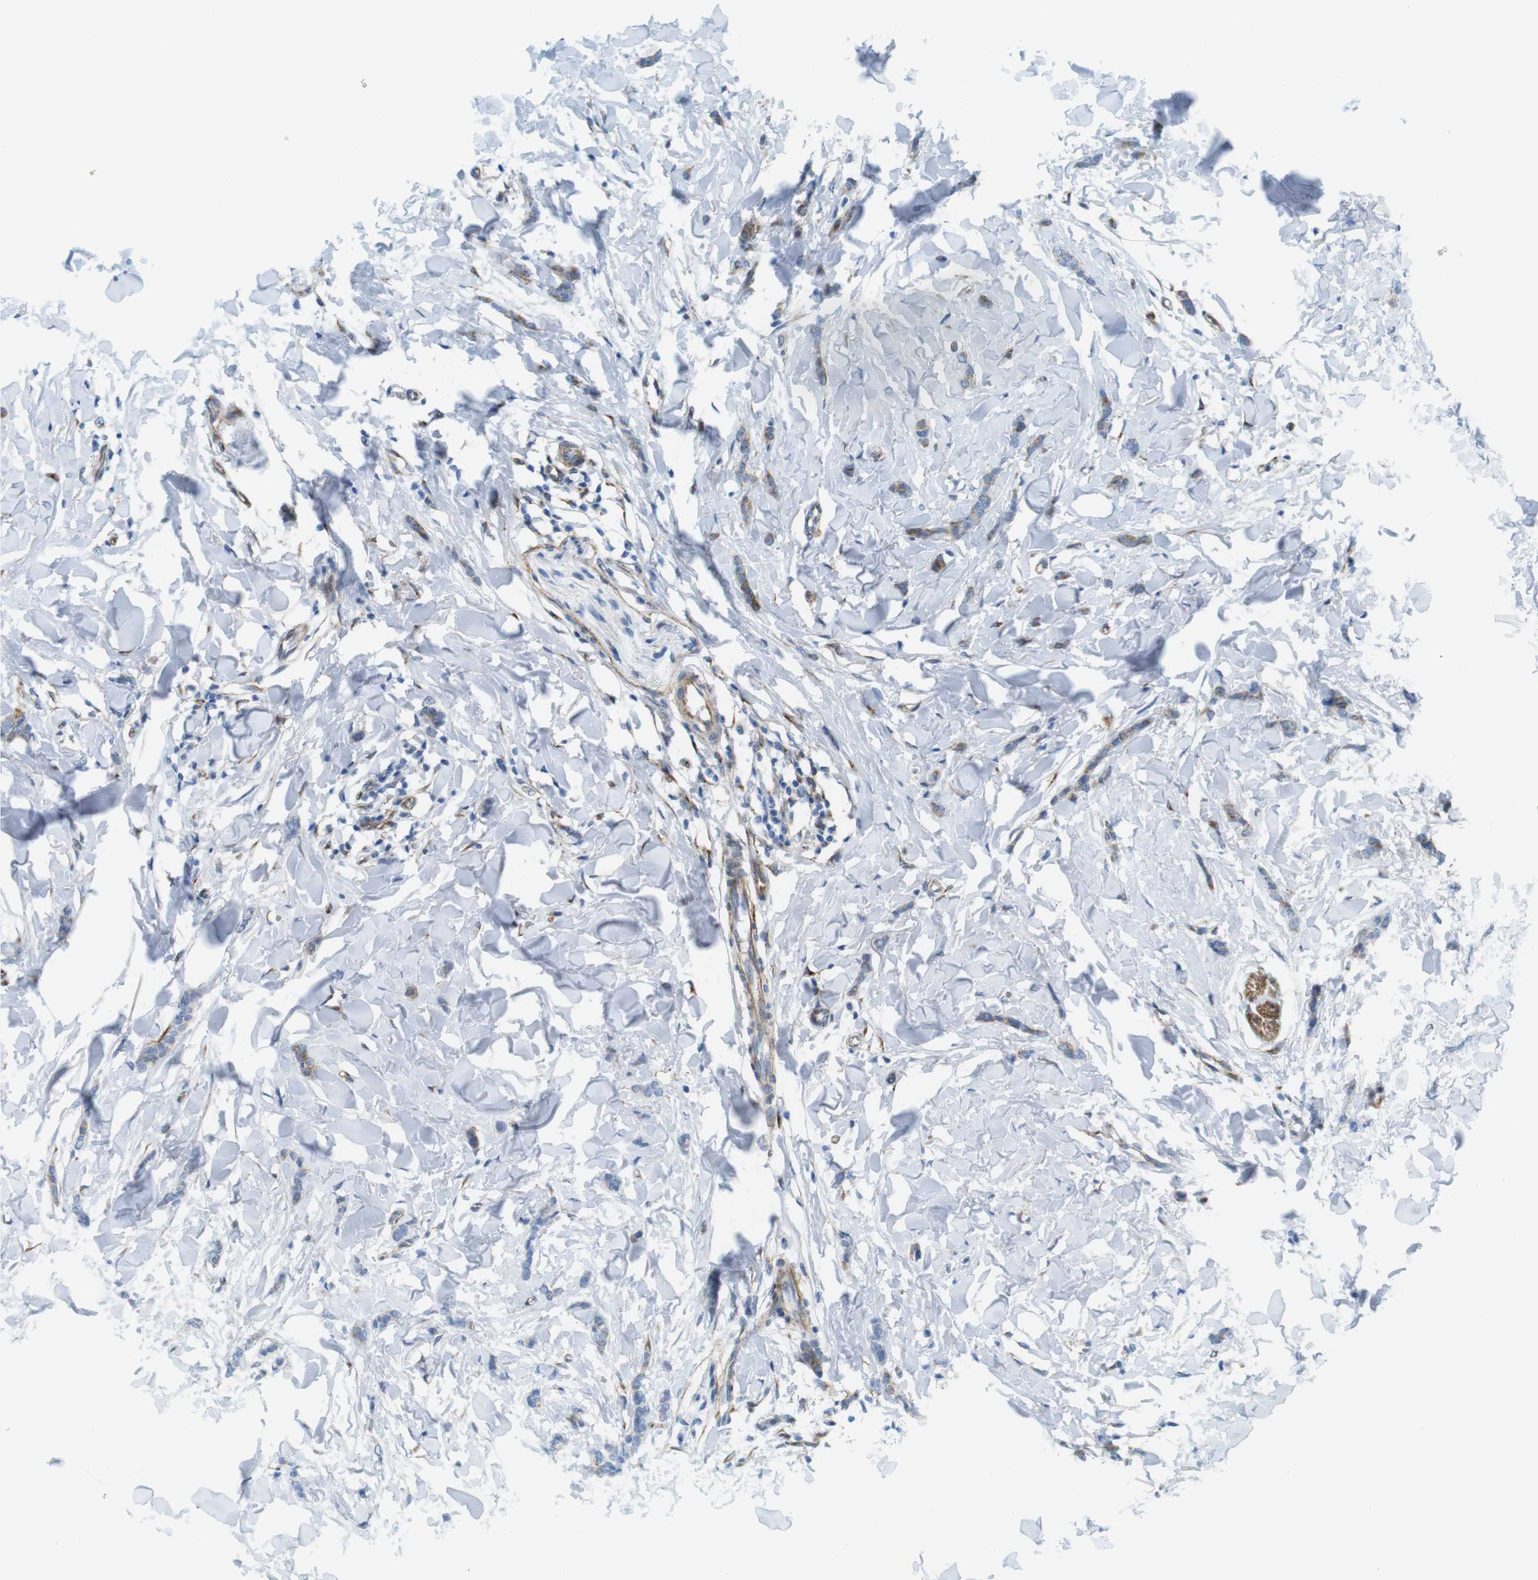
{"staining": {"intensity": "moderate", "quantity": "25%-75%", "location": "cytoplasmic/membranous"}, "tissue": "breast cancer", "cell_type": "Tumor cells", "image_type": "cancer", "snomed": [{"axis": "morphology", "description": "Lobular carcinoma"}, {"axis": "topography", "description": "Skin"}, {"axis": "topography", "description": "Breast"}], "caption": "Protein expression analysis of breast lobular carcinoma displays moderate cytoplasmic/membranous positivity in about 25%-75% of tumor cells.", "gene": "MYH9", "patient": {"sex": "female", "age": 46}}